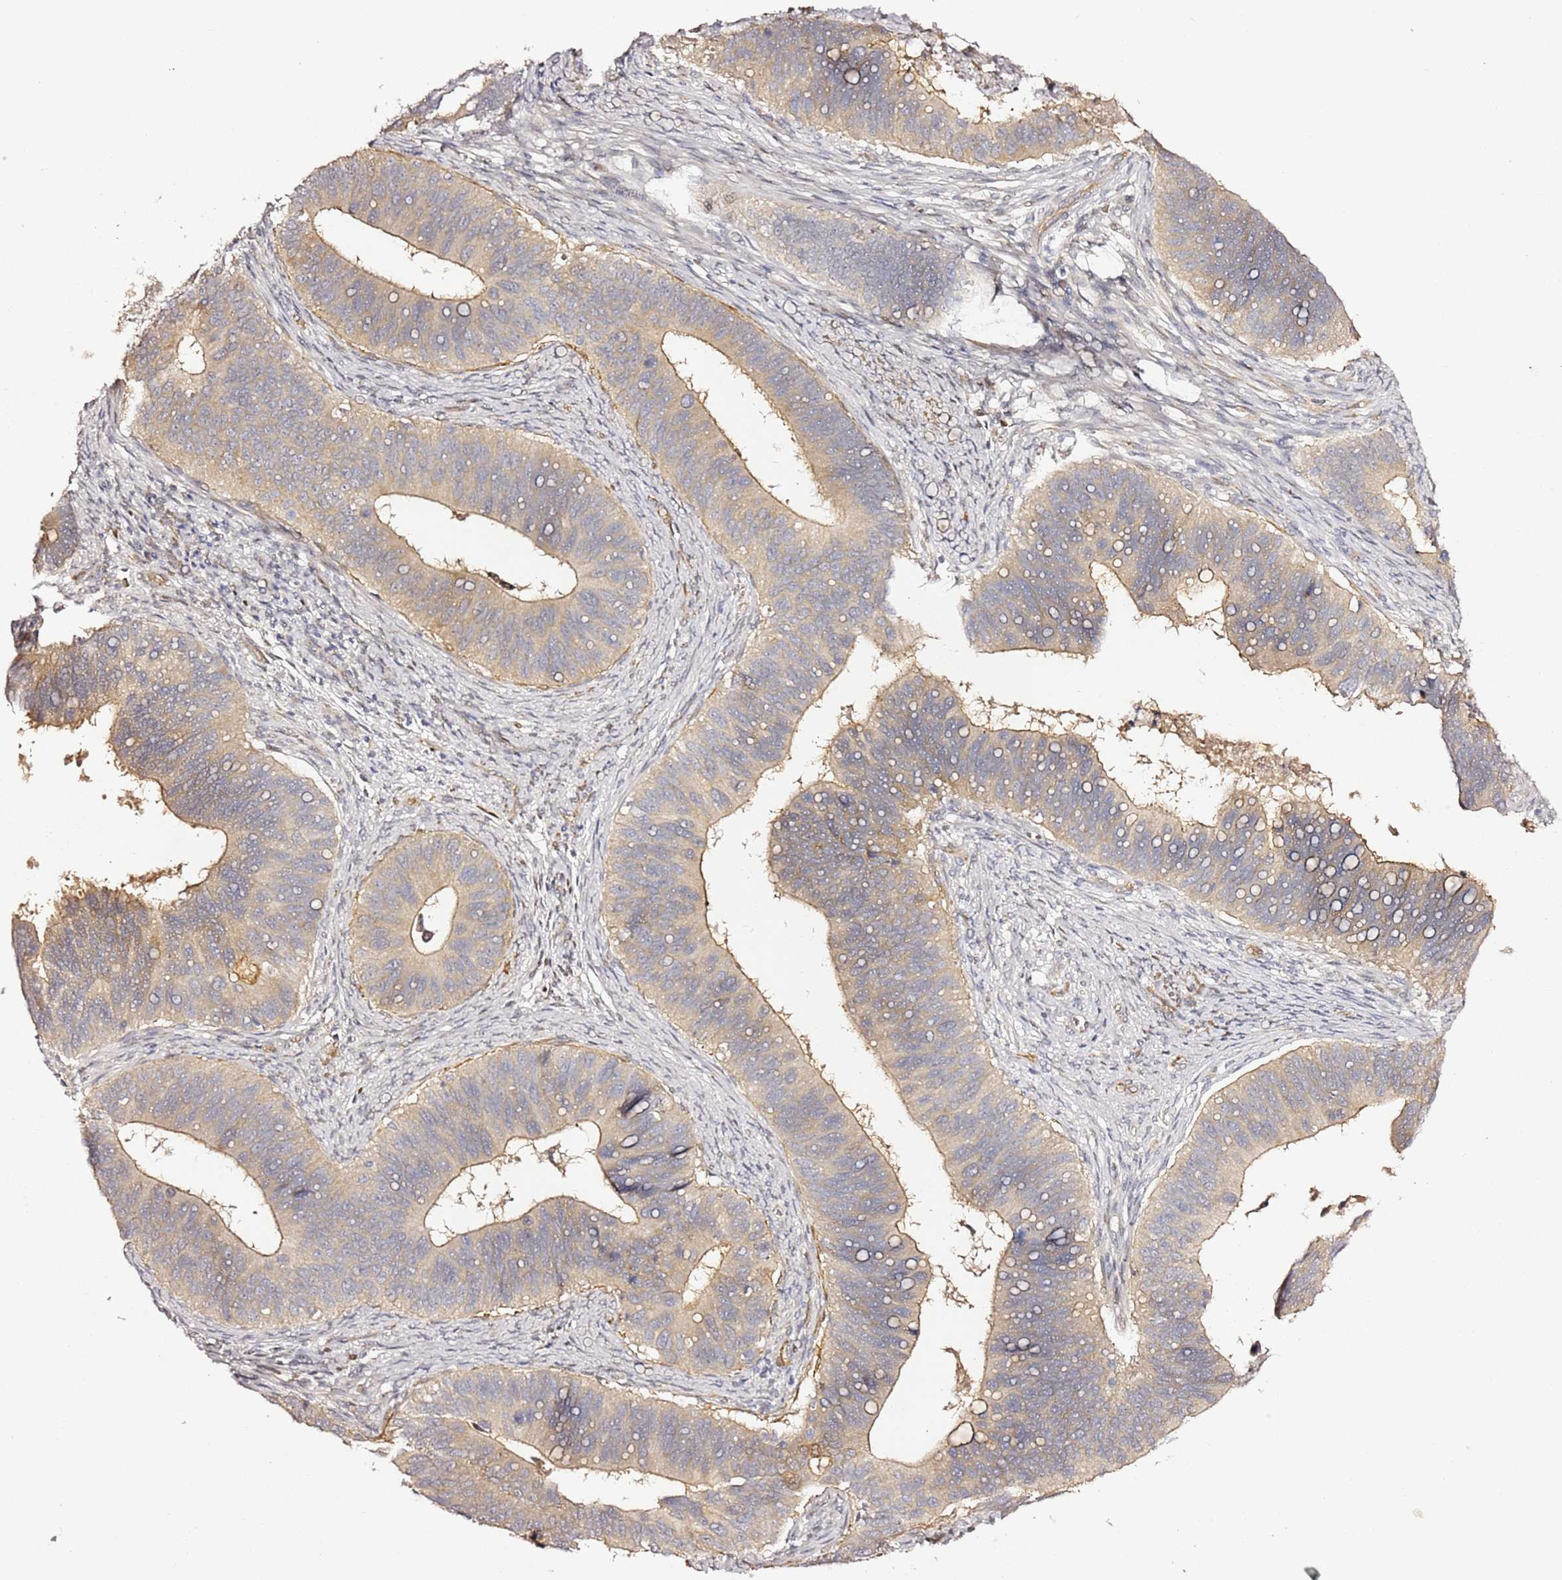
{"staining": {"intensity": "weak", "quantity": ">75%", "location": "cytoplasmic/membranous"}, "tissue": "cervical cancer", "cell_type": "Tumor cells", "image_type": "cancer", "snomed": [{"axis": "morphology", "description": "Adenocarcinoma, NOS"}, {"axis": "topography", "description": "Cervix"}], "caption": "Immunohistochemical staining of adenocarcinoma (cervical) reveals low levels of weak cytoplasmic/membranous positivity in about >75% of tumor cells.", "gene": "EPS8L1", "patient": {"sex": "female", "age": 42}}